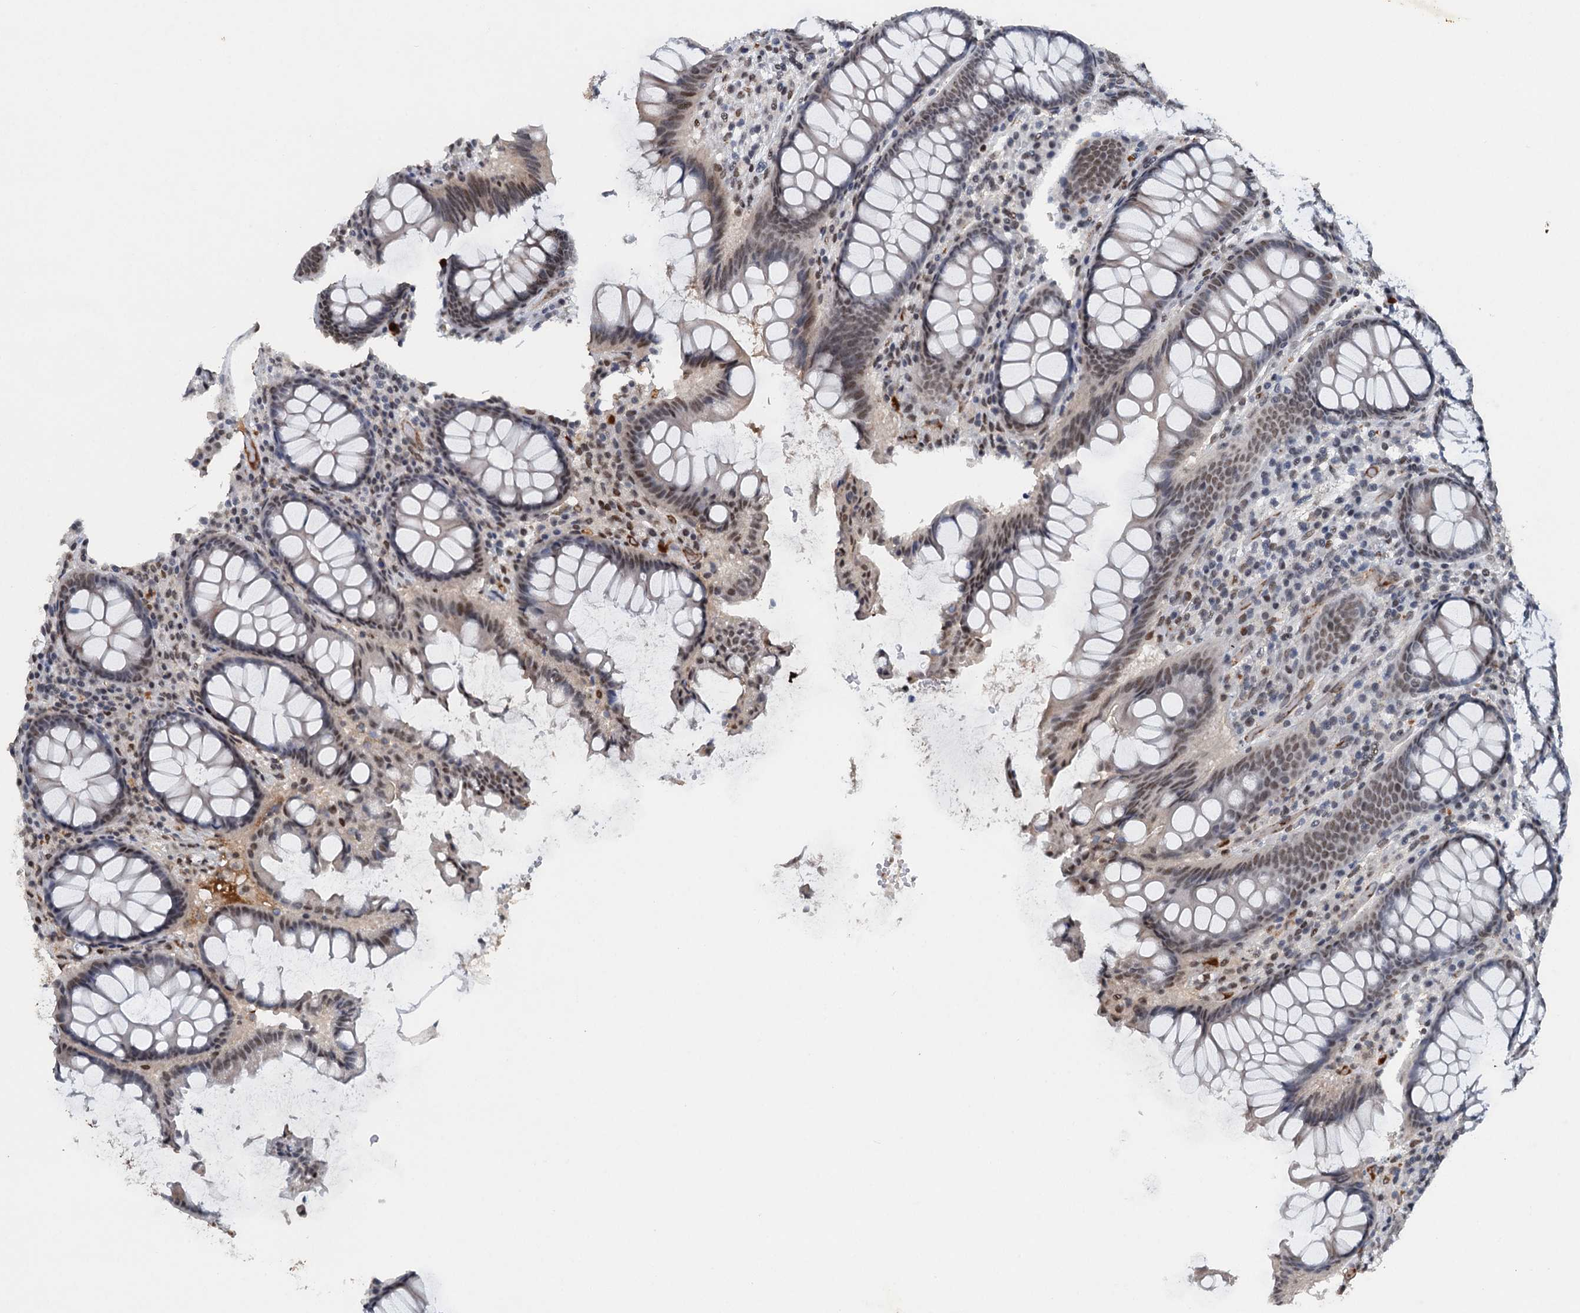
{"staining": {"intensity": "negative", "quantity": "none", "location": "none"}, "tissue": "colon", "cell_type": "Endothelial cells", "image_type": "normal", "snomed": [{"axis": "morphology", "description": "Normal tissue, NOS"}, {"axis": "topography", "description": "Colon"}], "caption": "Benign colon was stained to show a protein in brown. There is no significant positivity in endothelial cells. (DAB (3,3'-diaminobenzidine) immunohistochemistry, high magnification).", "gene": "CSTF3", "patient": {"sex": "female", "age": 79}}